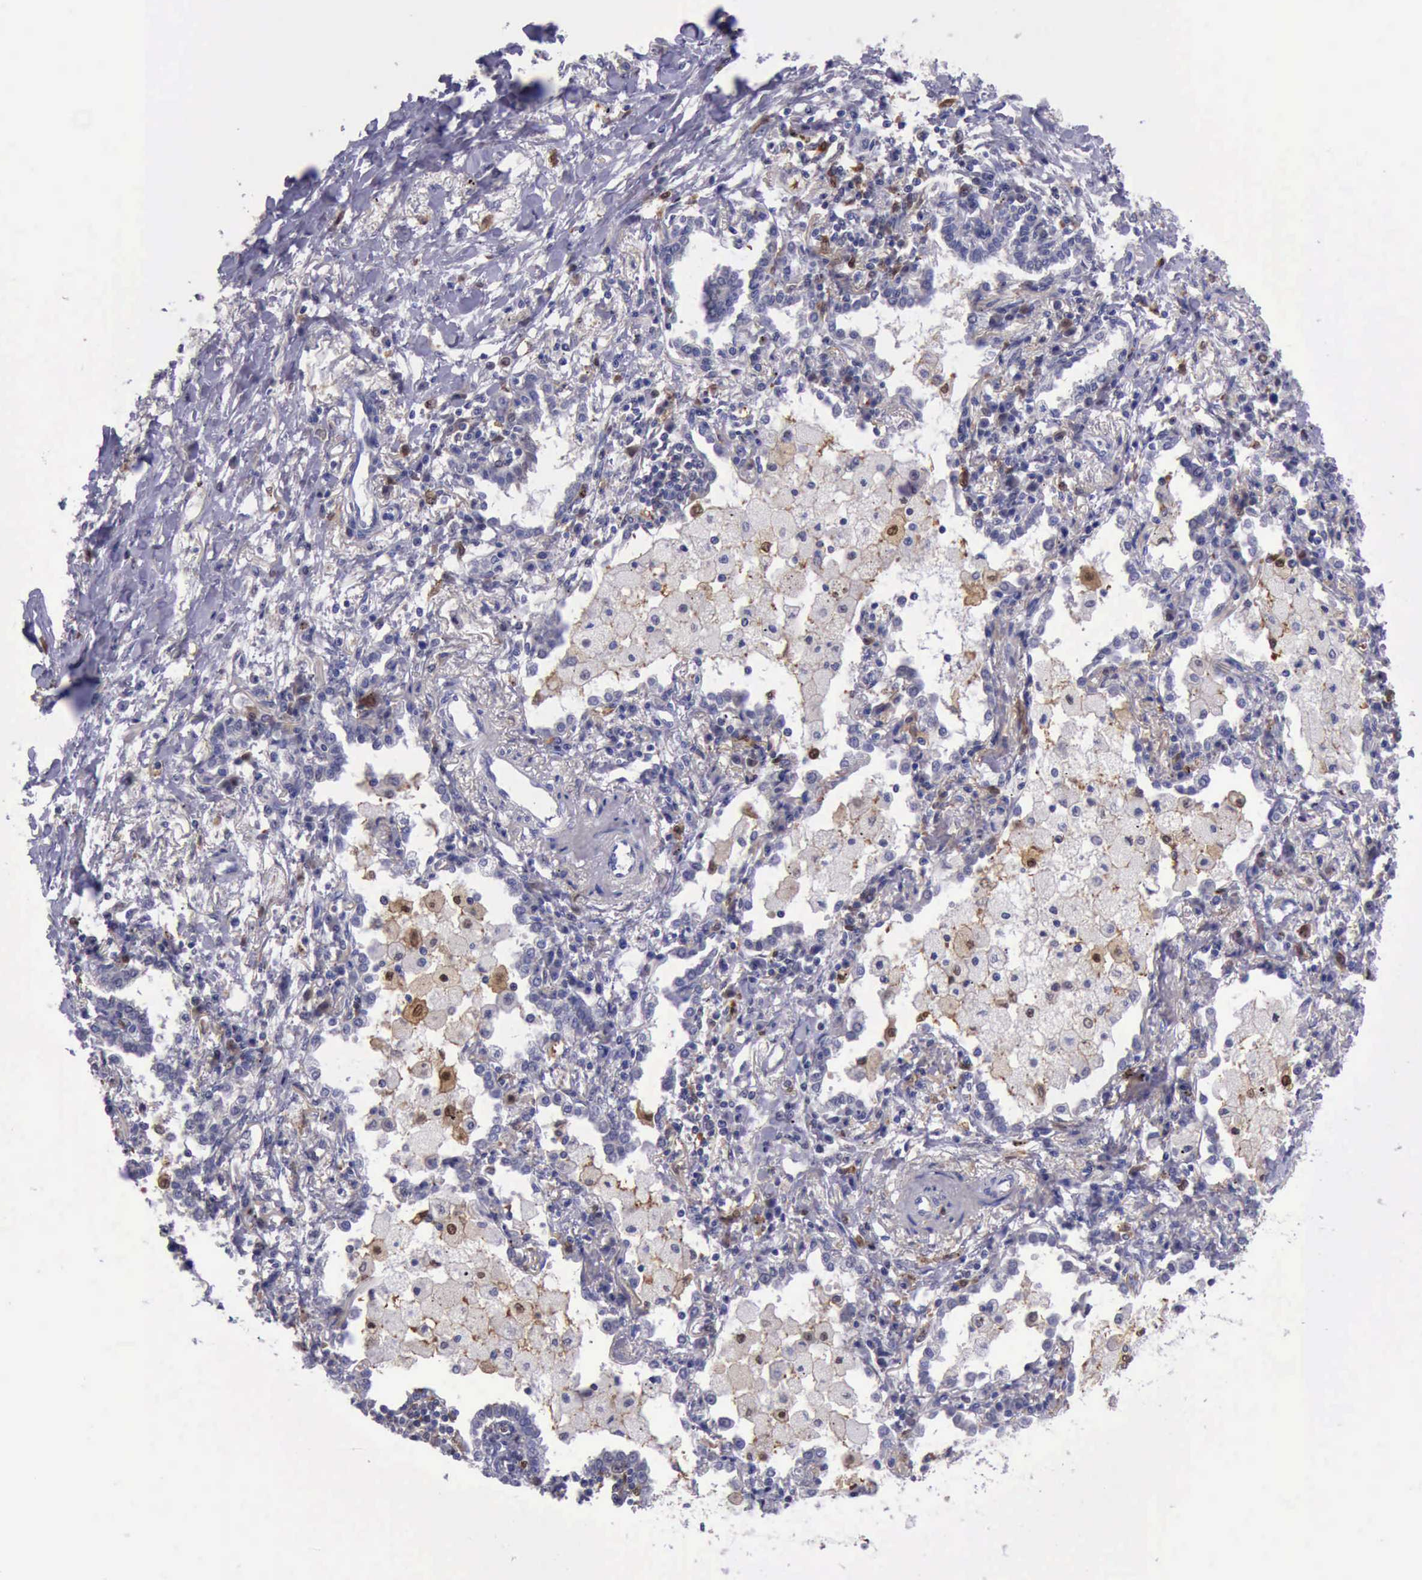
{"staining": {"intensity": "weak", "quantity": "<25%", "location": "cytoplasmic/membranous,nuclear"}, "tissue": "lung cancer", "cell_type": "Tumor cells", "image_type": "cancer", "snomed": [{"axis": "morphology", "description": "Adenocarcinoma, NOS"}, {"axis": "topography", "description": "Lung"}], "caption": "Lung cancer (adenocarcinoma) stained for a protein using IHC displays no staining tumor cells.", "gene": "TYMP", "patient": {"sex": "male", "age": 60}}